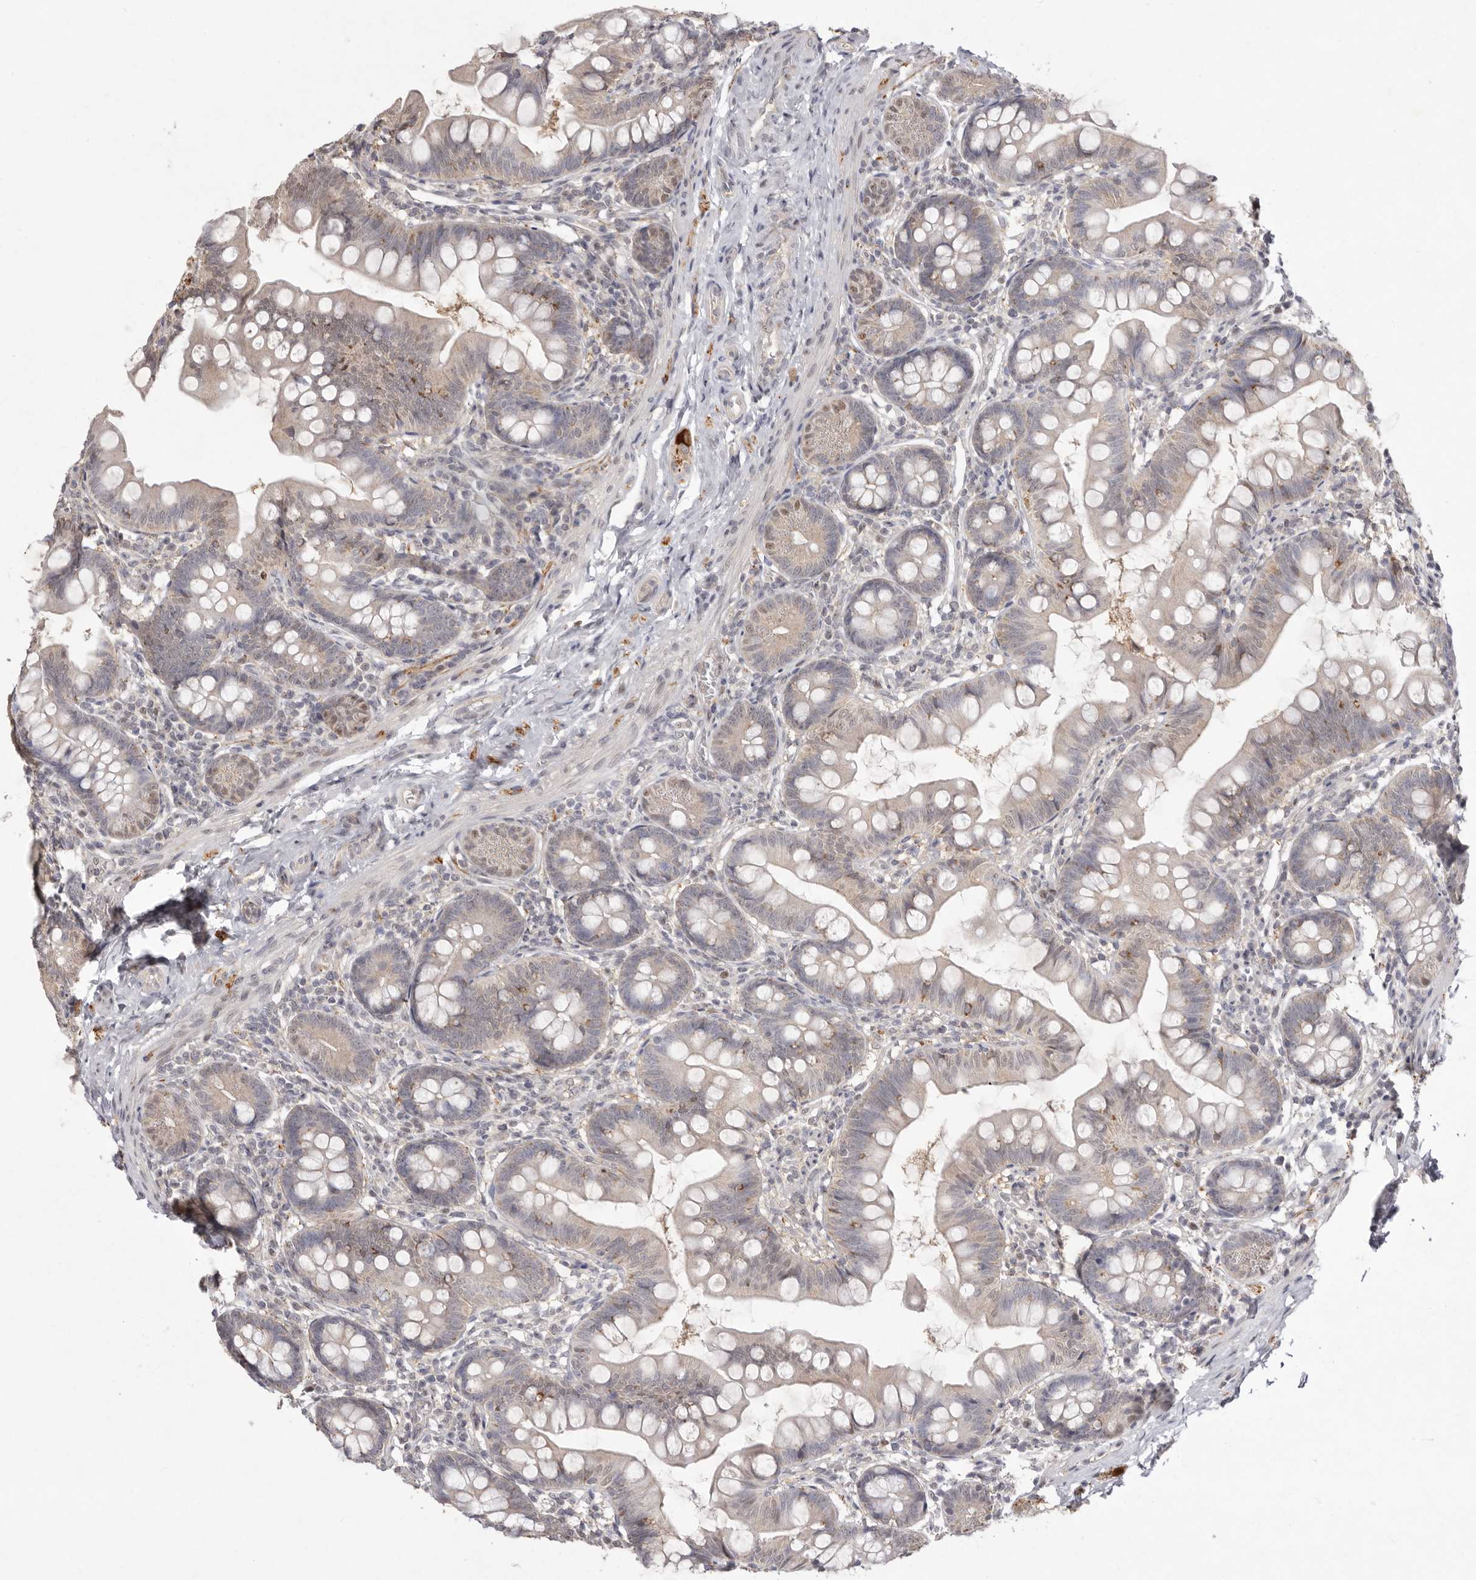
{"staining": {"intensity": "moderate", "quantity": "<25%", "location": "cytoplasmic/membranous,nuclear"}, "tissue": "small intestine", "cell_type": "Glandular cells", "image_type": "normal", "snomed": [{"axis": "morphology", "description": "Normal tissue, NOS"}, {"axis": "topography", "description": "Small intestine"}], "caption": "Small intestine stained with DAB (3,3'-diaminobenzidine) IHC exhibits low levels of moderate cytoplasmic/membranous,nuclear positivity in approximately <25% of glandular cells. (DAB (3,3'-diaminobenzidine) IHC, brown staining for protein, blue staining for nuclei).", "gene": "TADA1", "patient": {"sex": "male", "age": 7}}